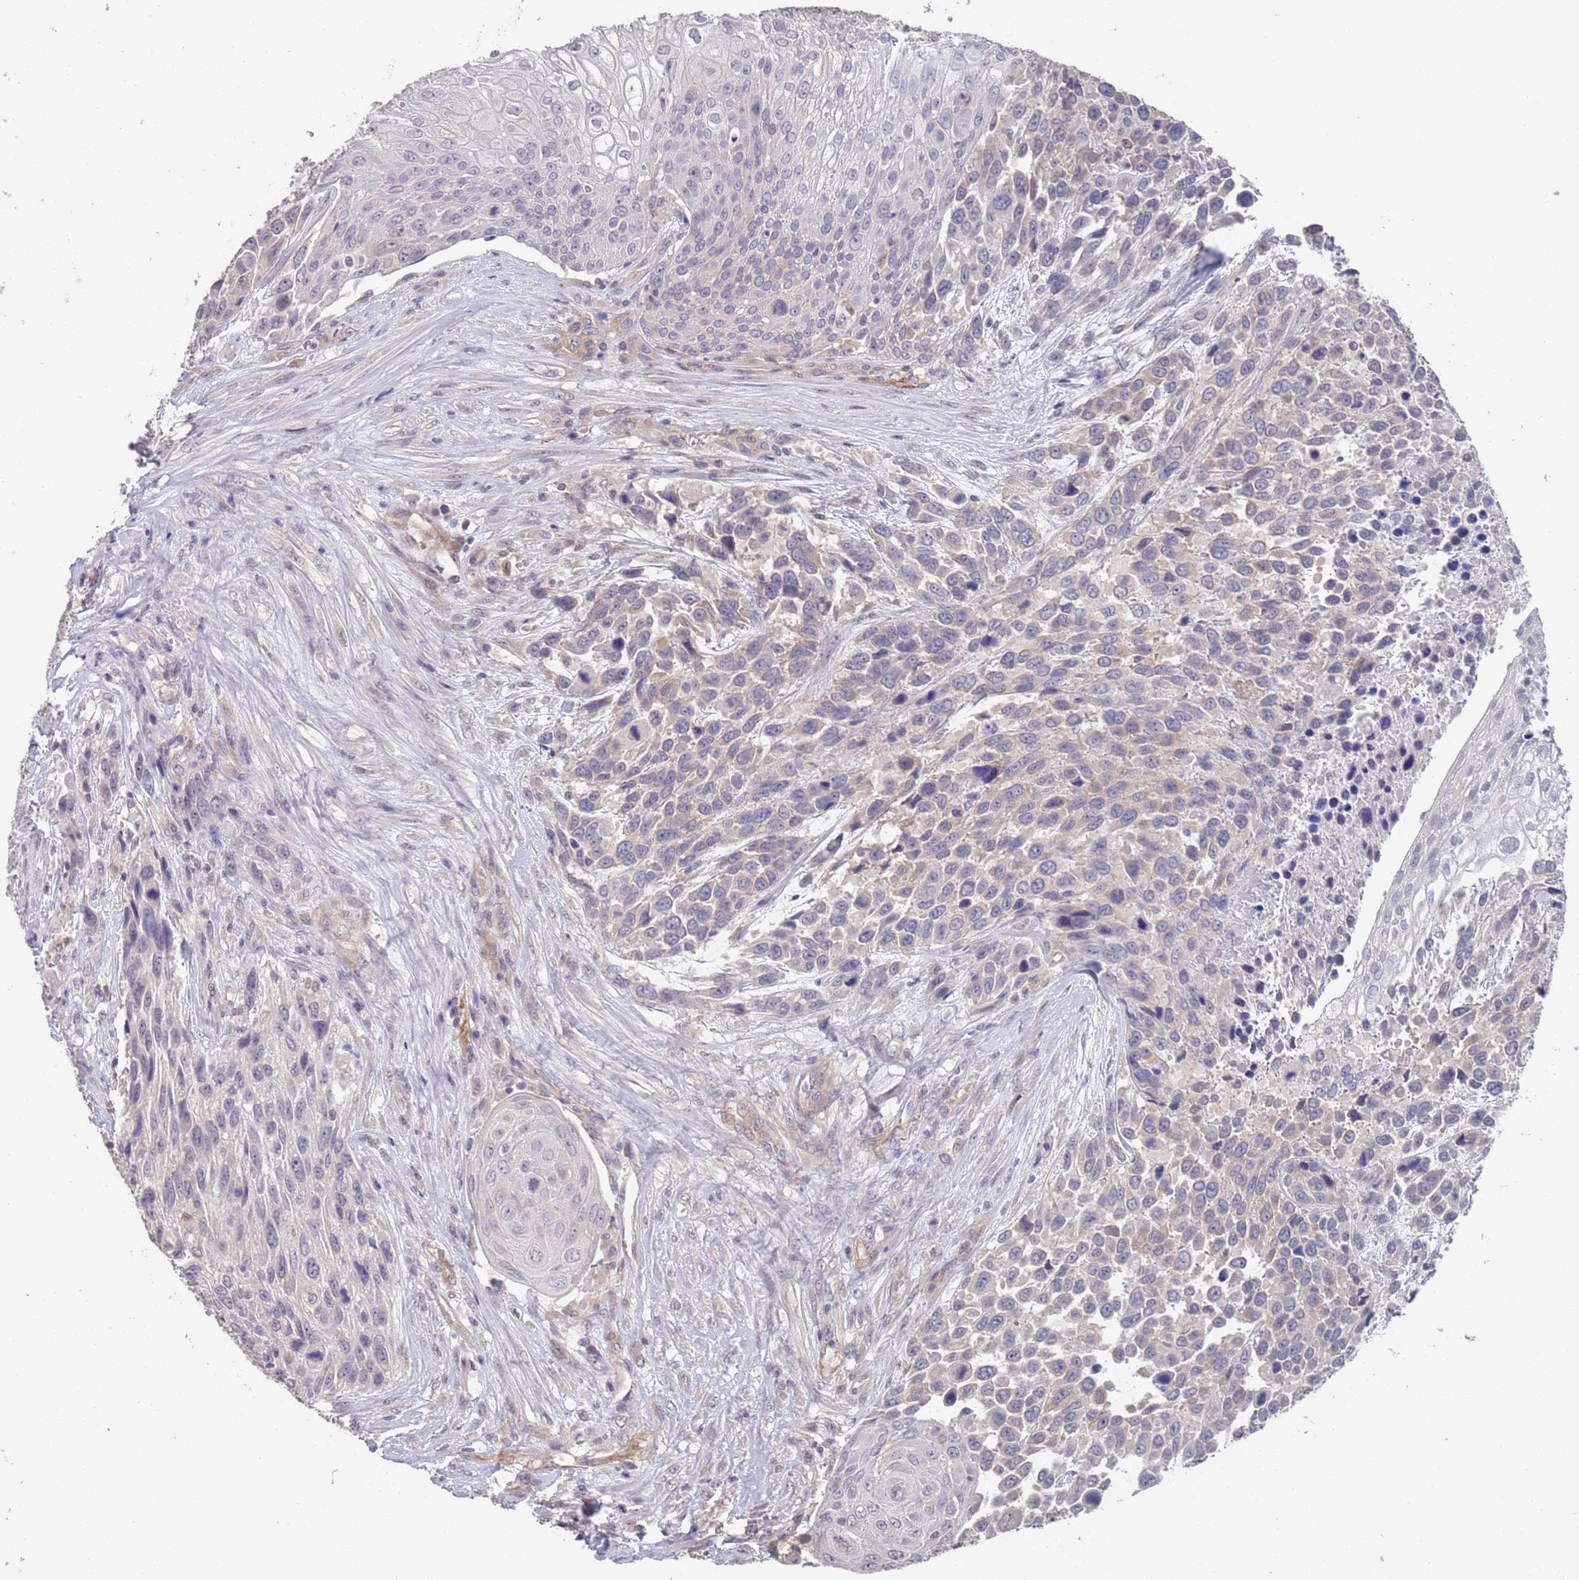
{"staining": {"intensity": "weak", "quantity": "<25%", "location": "cytoplasmic/membranous"}, "tissue": "urothelial cancer", "cell_type": "Tumor cells", "image_type": "cancer", "snomed": [{"axis": "morphology", "description": "Urothelial carcinoma, High grade"}, {"axis": "topography", "description": "Urinary bladder"}], "caption": "Immunohistochemistry micrograph of human urothelial cancer stained for a protein (brown), which exhibits no staining in tumor cells. The staining was performed using DAB to visualize the protein expression in brown, while the nuclei were stained in blue with hematoxylin (Magnification: 20x).", "gene": "ANK2", "patient": {"sex": "female", "age": 70}}